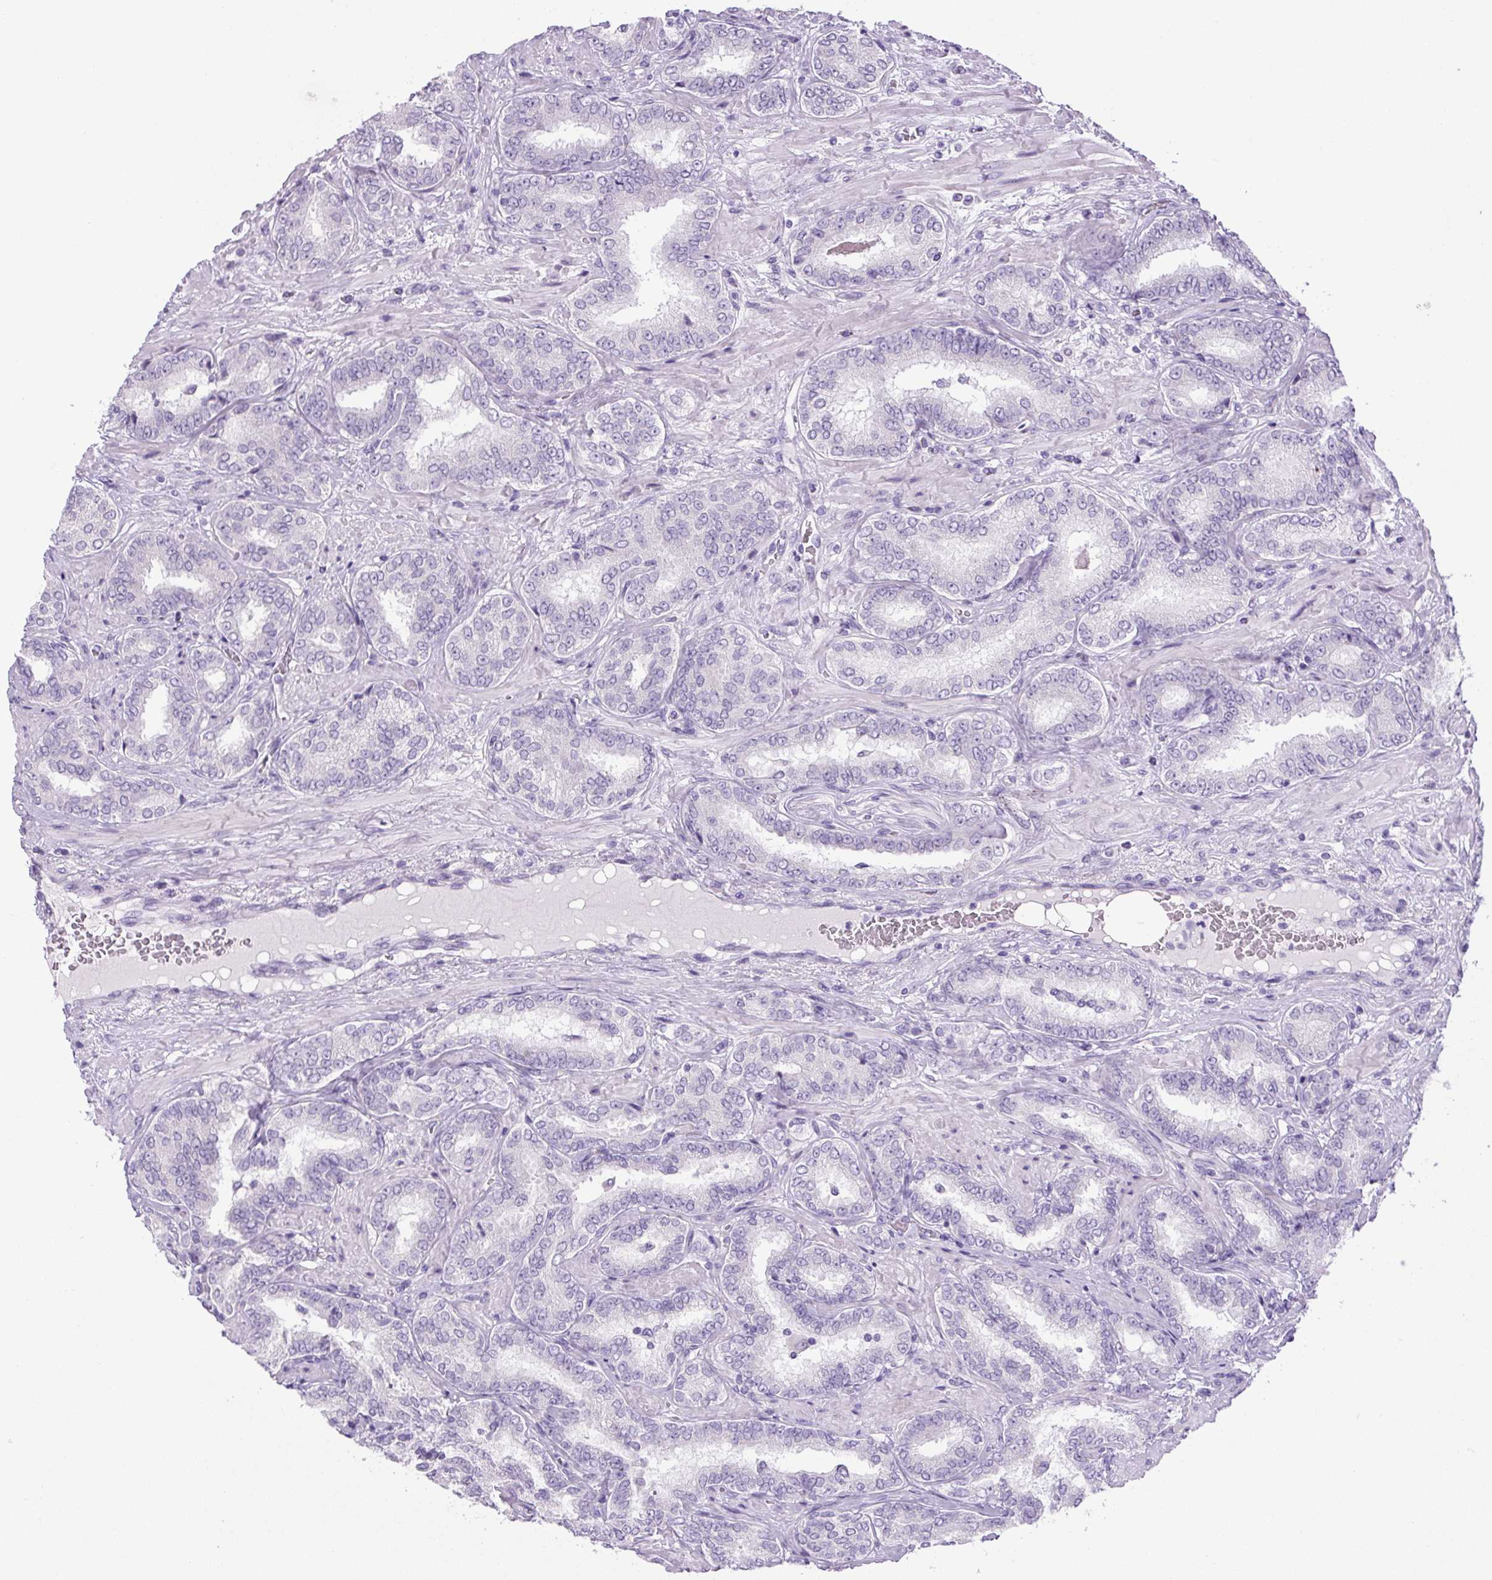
{"staining": {"intensity": "negative", "quantity": "none", "location": "none"}, "tissue": "prostate cancer", "cell_type": "Tumor cells", "image_type": "cancer", "snomed": [{"axis": "morphology", "description": "Adenocarcinoma, High grade"}, {"axis": "topography", "description": "Prostate"}], "caption": "A micrograph of adenocarcinoma (high-grade) (prostate) stained for a protein shows no brown staining in tumor cells.", "gene": "CHGA", "patient": {"sex": "male", "age": 72}}